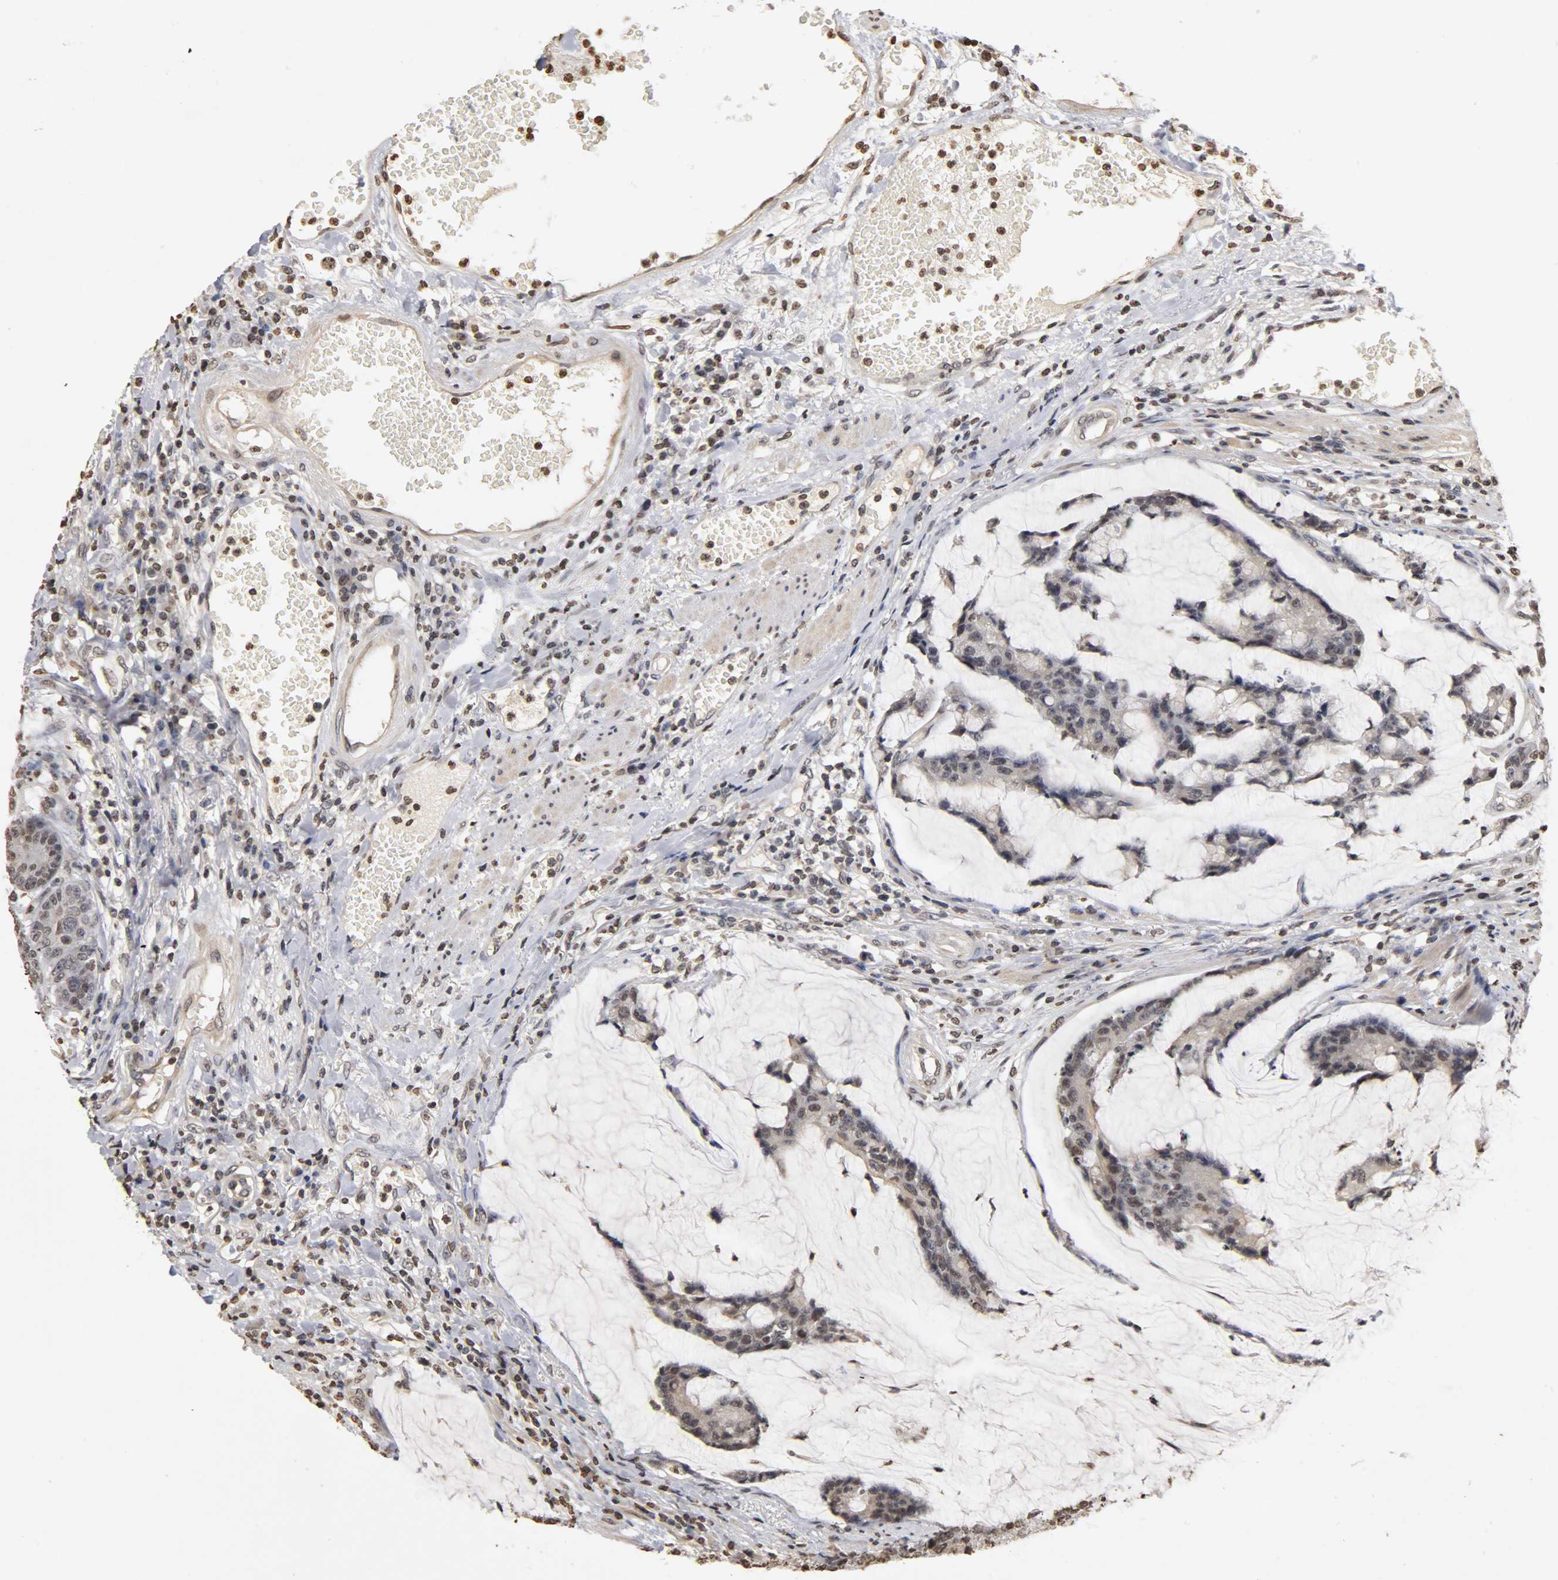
{"staining": {"intensity": "weak", "quantity": "25%-75%", "location": "nuclear"}, "tissue": "colorectal cancer", "cell_type": "Tumor cells", "image_type": "cancer", "snomed": [{"axis": "morphology", "description": "Adenocarcinoma, NOS"}, {"axis": "topography", "description": "Colon"}], "caption": "Colorectal adenocarcinoma stained with a protein marker shows weak staining in tumor cells.", "gene": "ERCC2", "patient": {"sex": "female", "age": 84}}